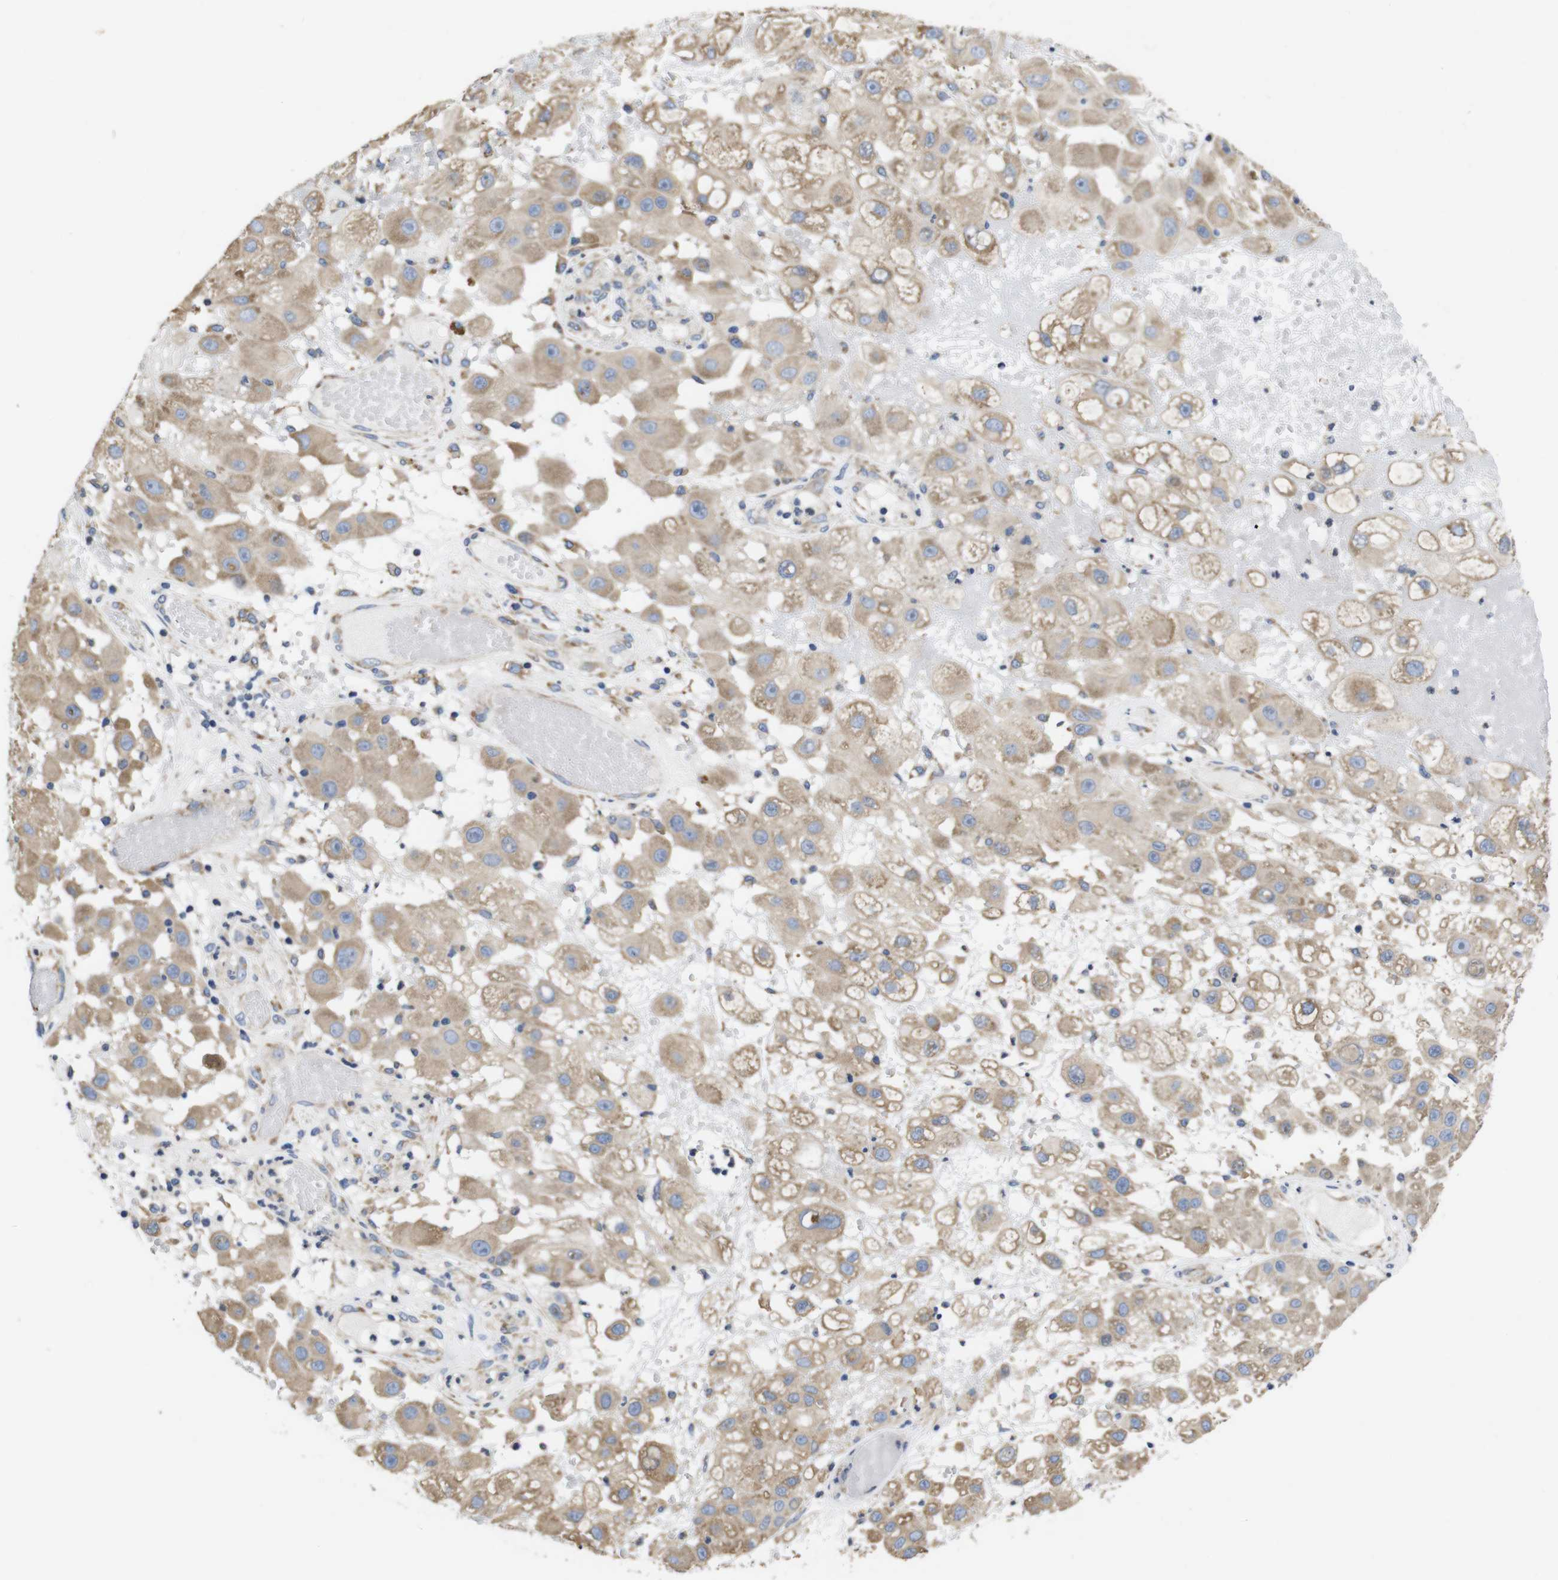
{"staining": {"intensity": "weak", "quantity": ">75%", "location": "cytoplasmic/membranous"}, "tissue": "melanoma", "cell_type": "Tumor cells", "image_type": "cancer", "snomed": [{"axis": "morphology", "description": "Malignant melanoma, NOS"}, {"axis": "topography", "description": "Skin"}], "caption": "DAB immunohistochemical staining of human melanoma demonstrates weak cytoplasmic/membranous protein positivity in approximately >75% of tumor cells.", "gene": "MARCHF7", "patient": {"sex": "female", "age": 81}}